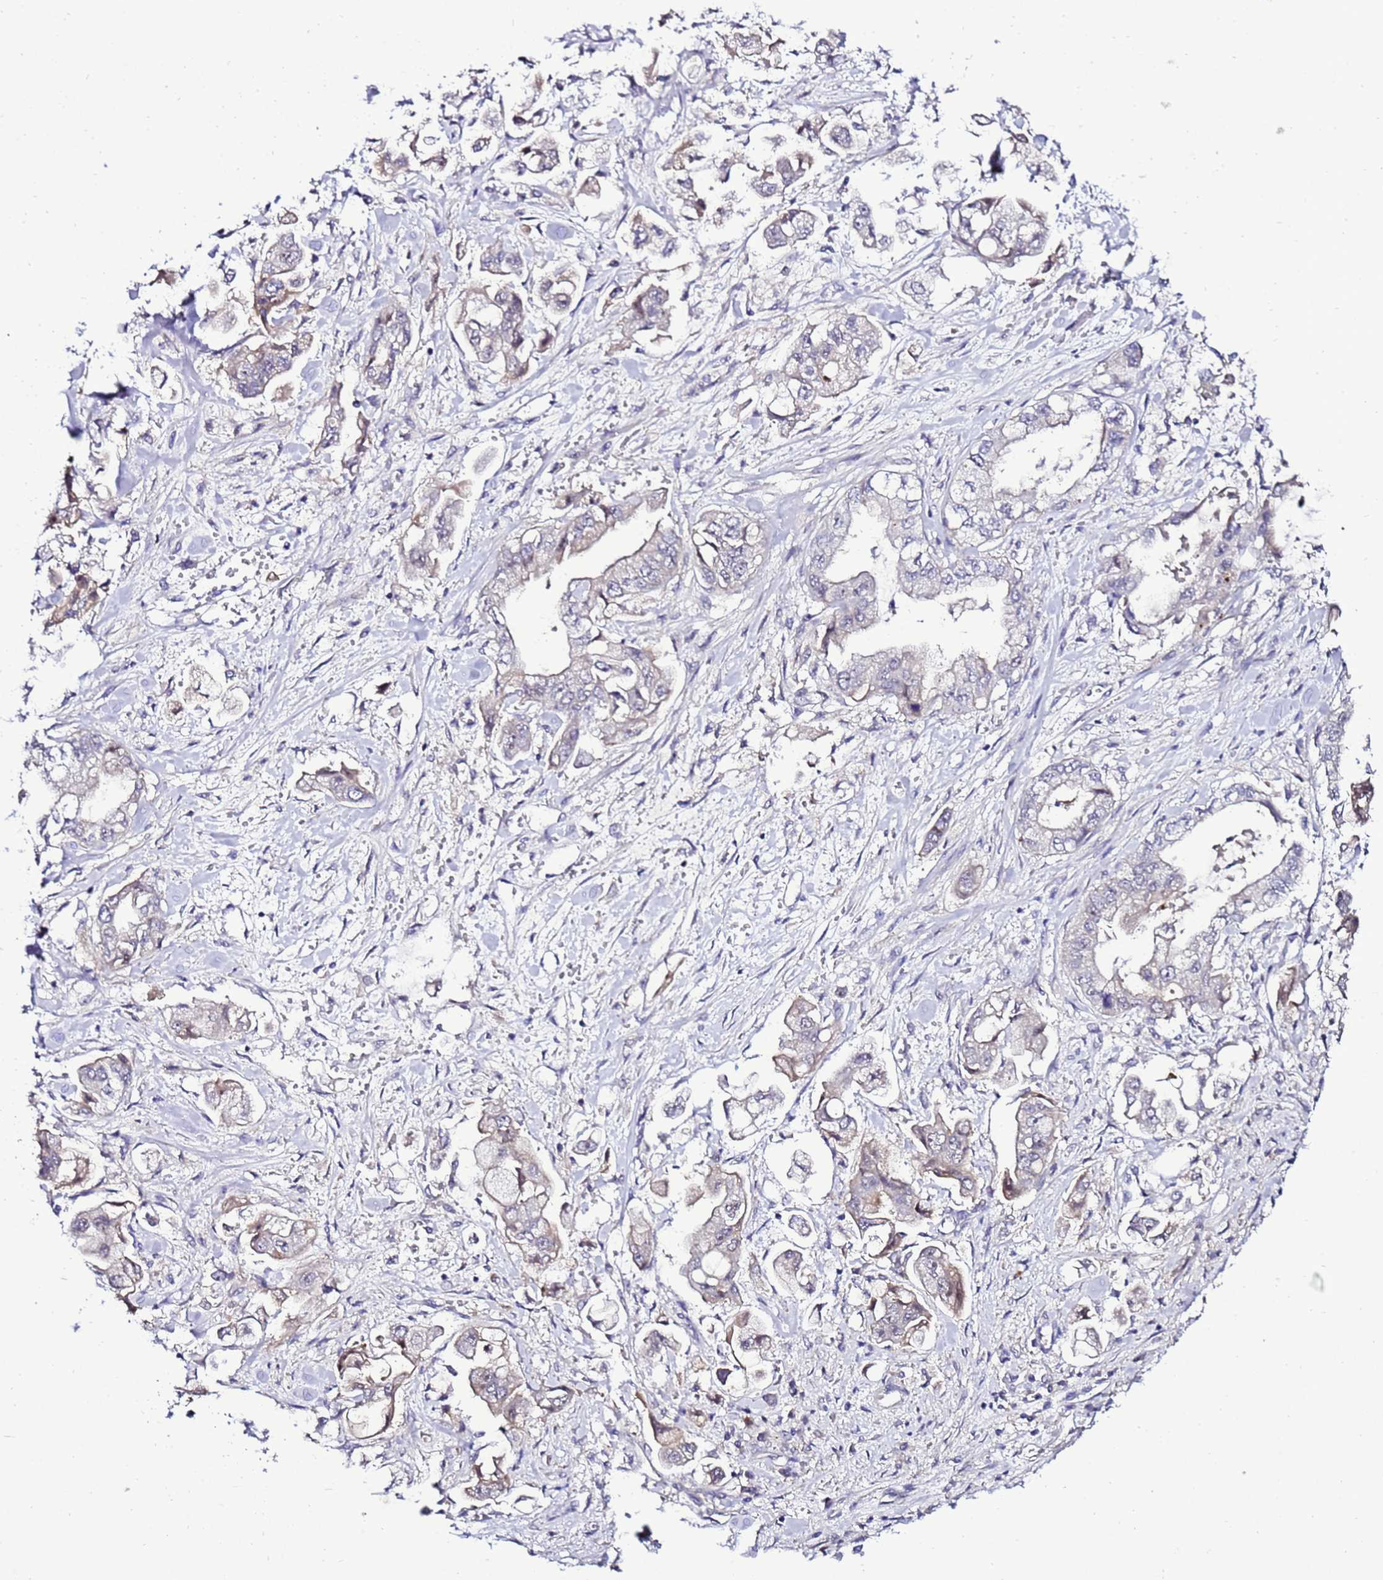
{"staining": {"intensity": "negative", "quantity": "none", "location": "none"}, "tissue": "stomach cancer", "cell_type": "Tumor cells", "image_type": "cancer", "snomed": [{"axis": "morphology", "description": "Adenocarcinoma, NOS"}, {"axis": "topography", "description": "Stomach"}], "caption": "High magnification brightfield microscopy of adenocarcinoma (stomach) stained with DAB (brown) and counterstained with hematoxylin (blue): tumor cells show no significant staining. Nuclei are stained in blue.", "gene": "C19orf47", "patient": {"sex": "male", "age": 62}}